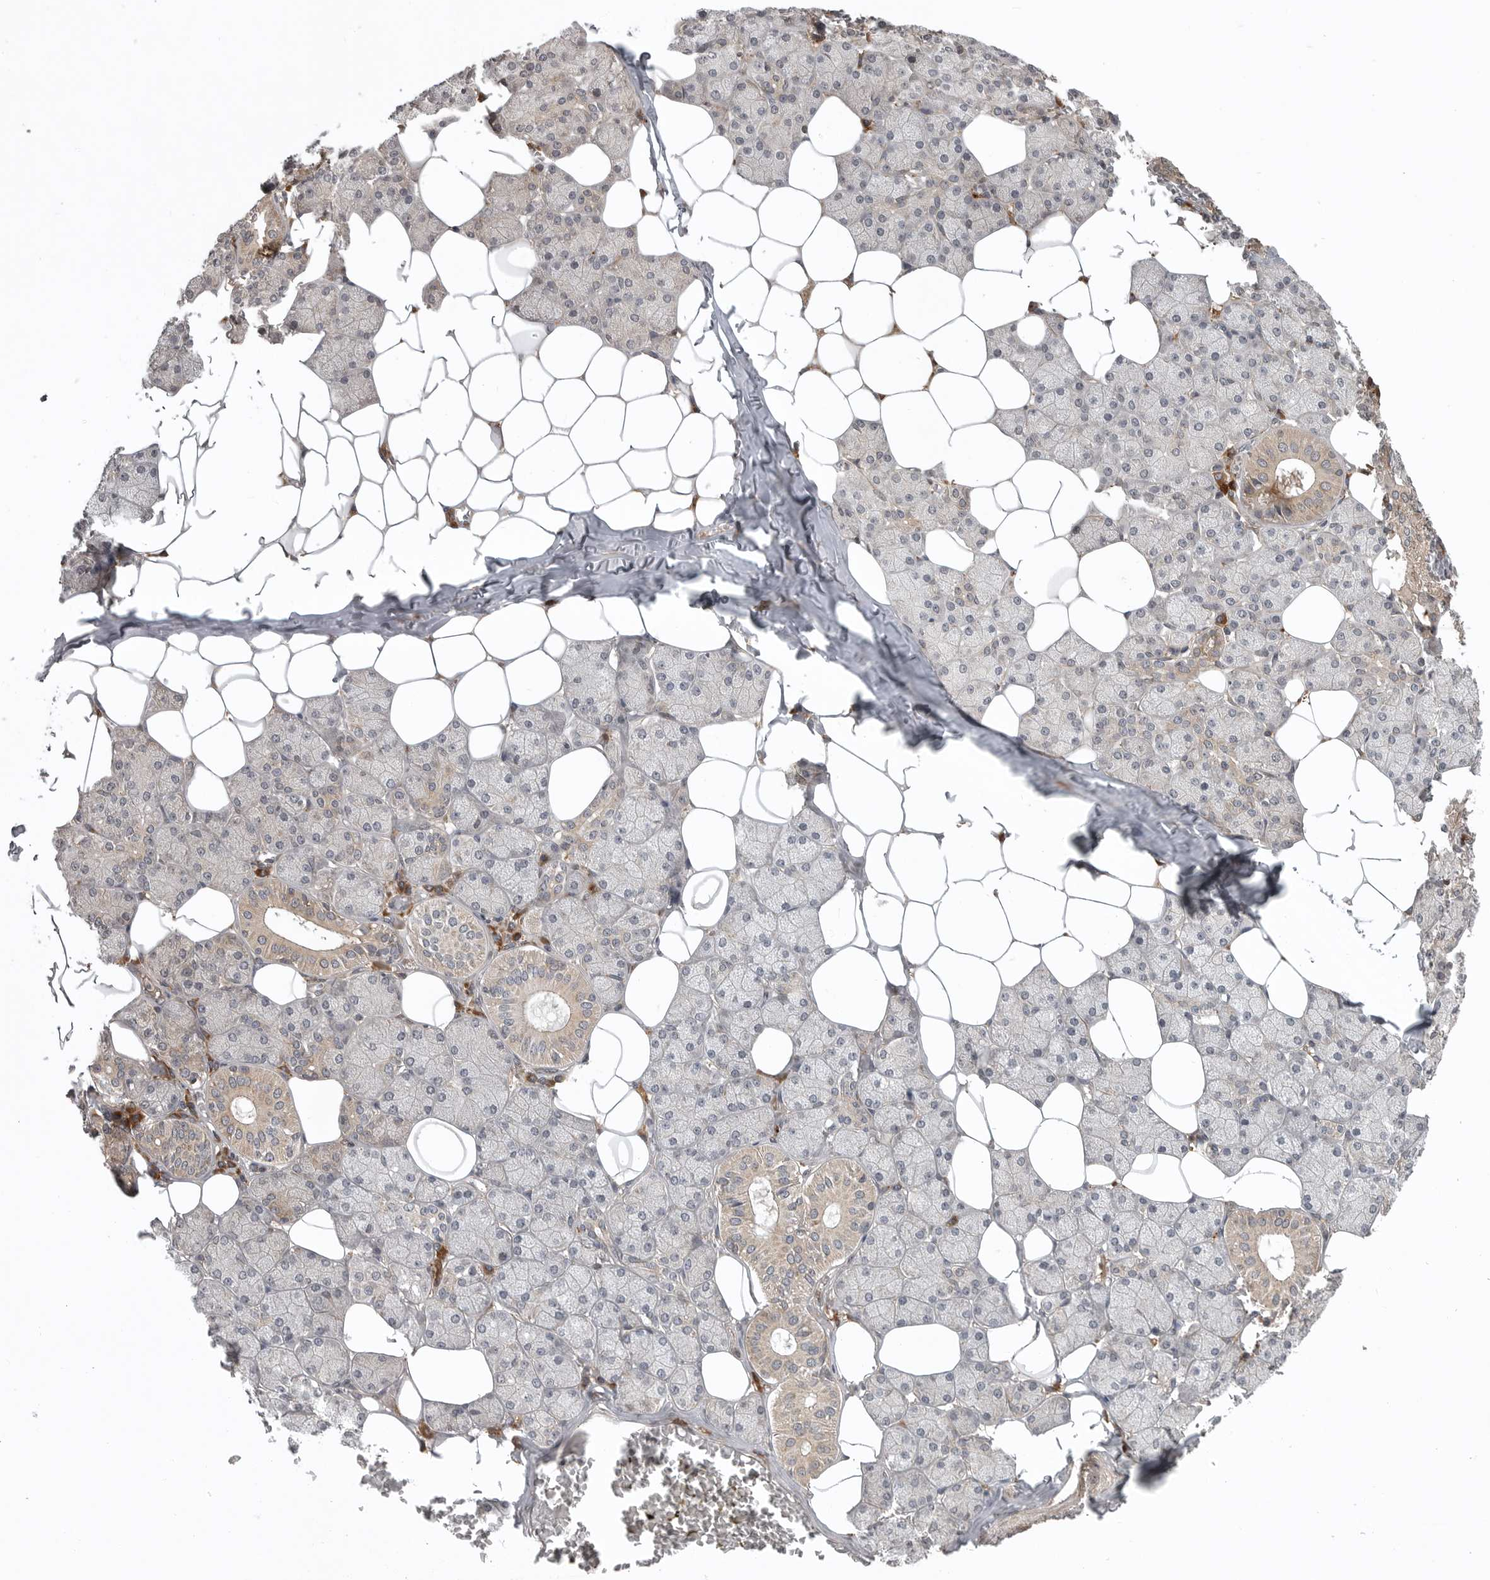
{"staining": {"intensity": "moderate", "quantity": "<25%", "location": "cytoplasmic/membranous"}, "tissue": "salivary gland", "cell_type": "Glandular cells", "image_type": "normal", "snomed": [{"axis": "morphology", "description": "Normal tissue, NOS"}, {"axis": "topography", "description": "Salivary gland"}], "caption": "About <25% of glandular cells in unremarkable salivary gland show moderate cytoplasmic/membranous protein staining as visualized by brown immunohistochemical staining.", "gene": "GPR31", "patient": {"sex": "female", "age": 33}}